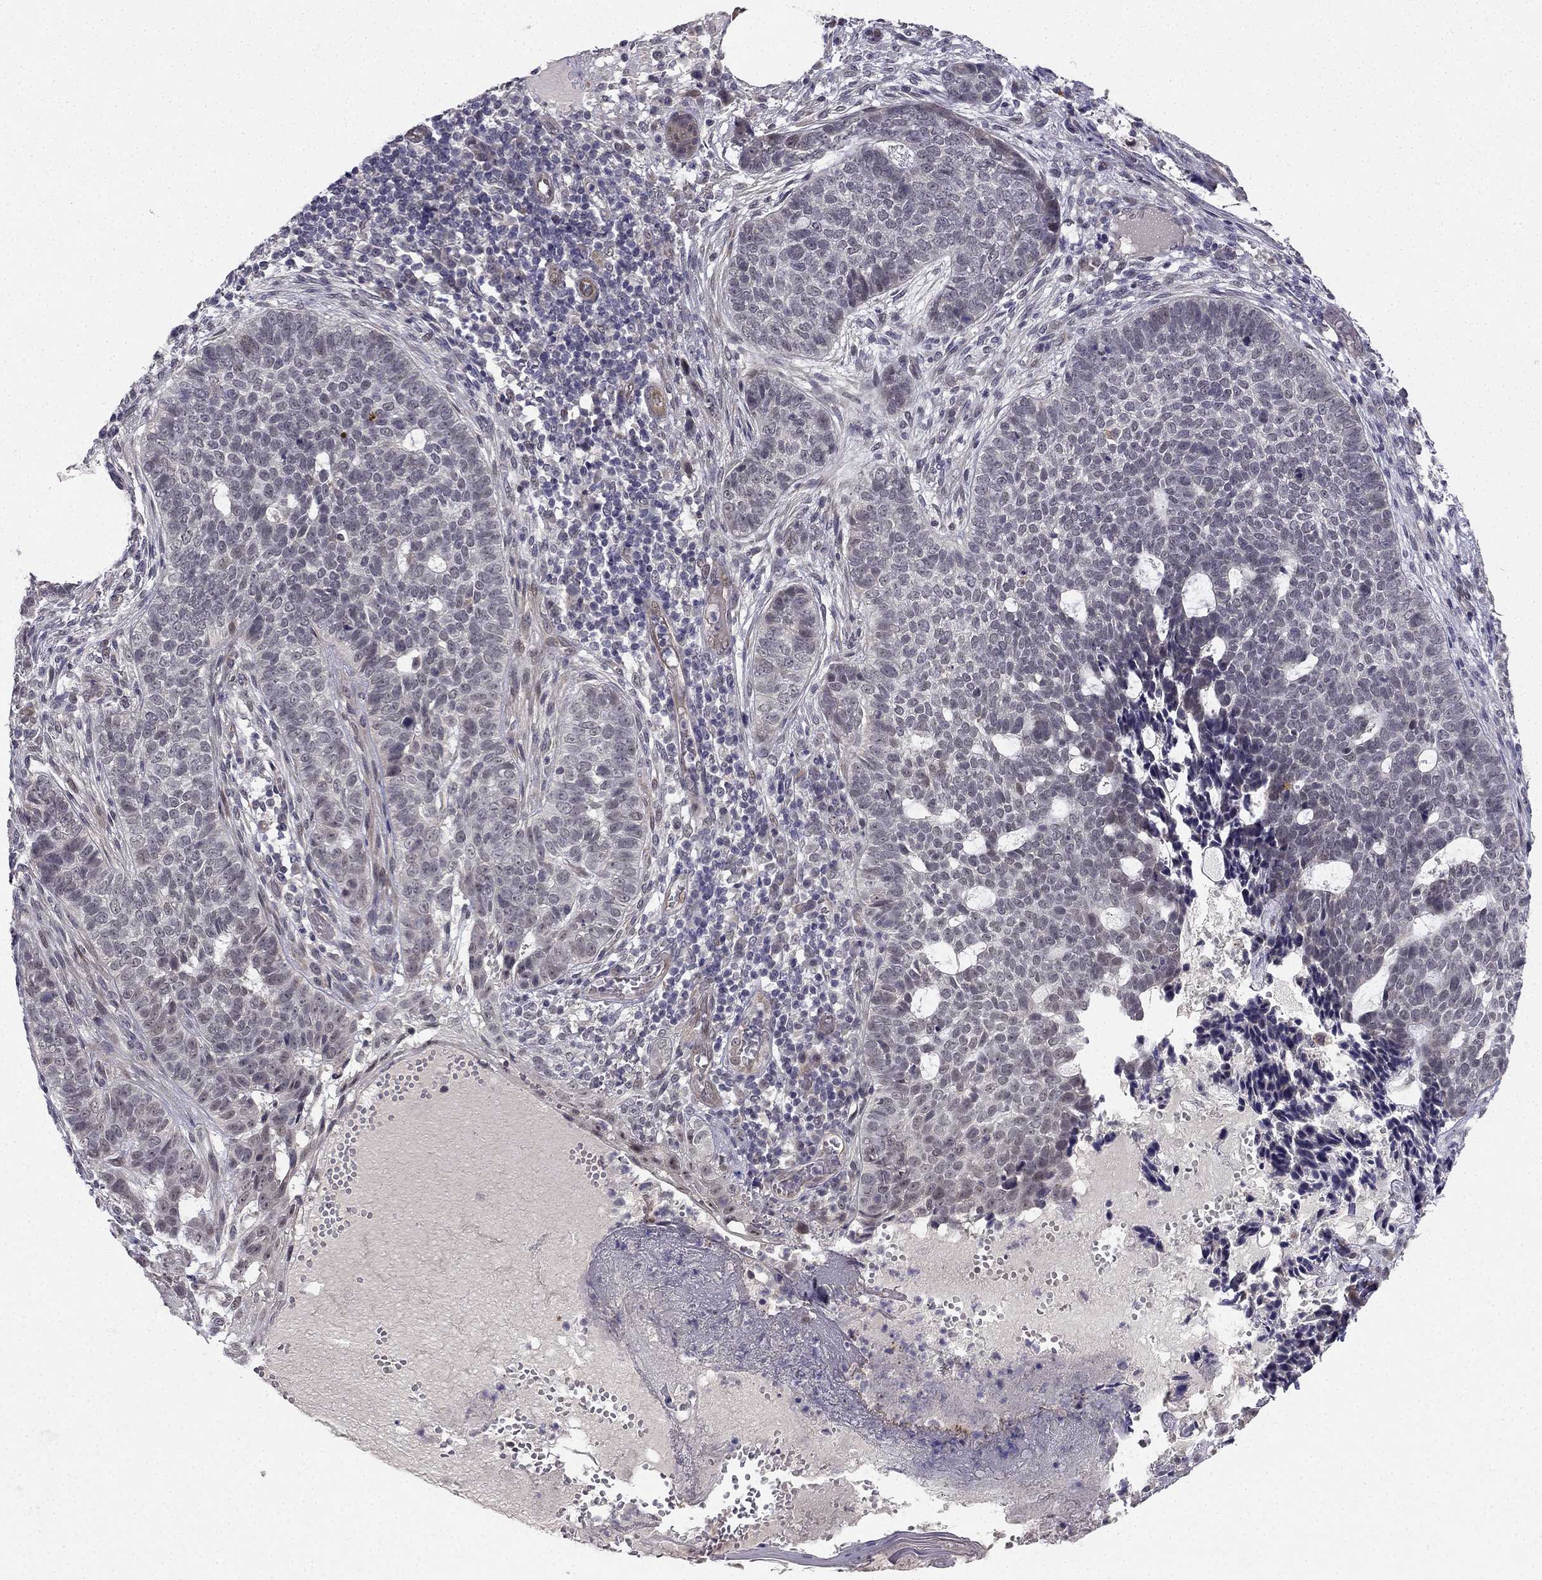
{"staining": {"intensity": "negative", "quantity": "none", "location": "none"}, "tissue": "skin cancer", "cell_type": "Tumor cells", "image_type": "cancer", "snomed": [{"axis": "morphology", "description": "Basal cell carcinoma"}, {"axis": "topography", "description": "Skin"}], "caption": "IHC of basal cell carcinoma (skin) shows no staining in tumor cells.", "gene": "CHST8", "patient": {"sex": "female", "age": 69}}